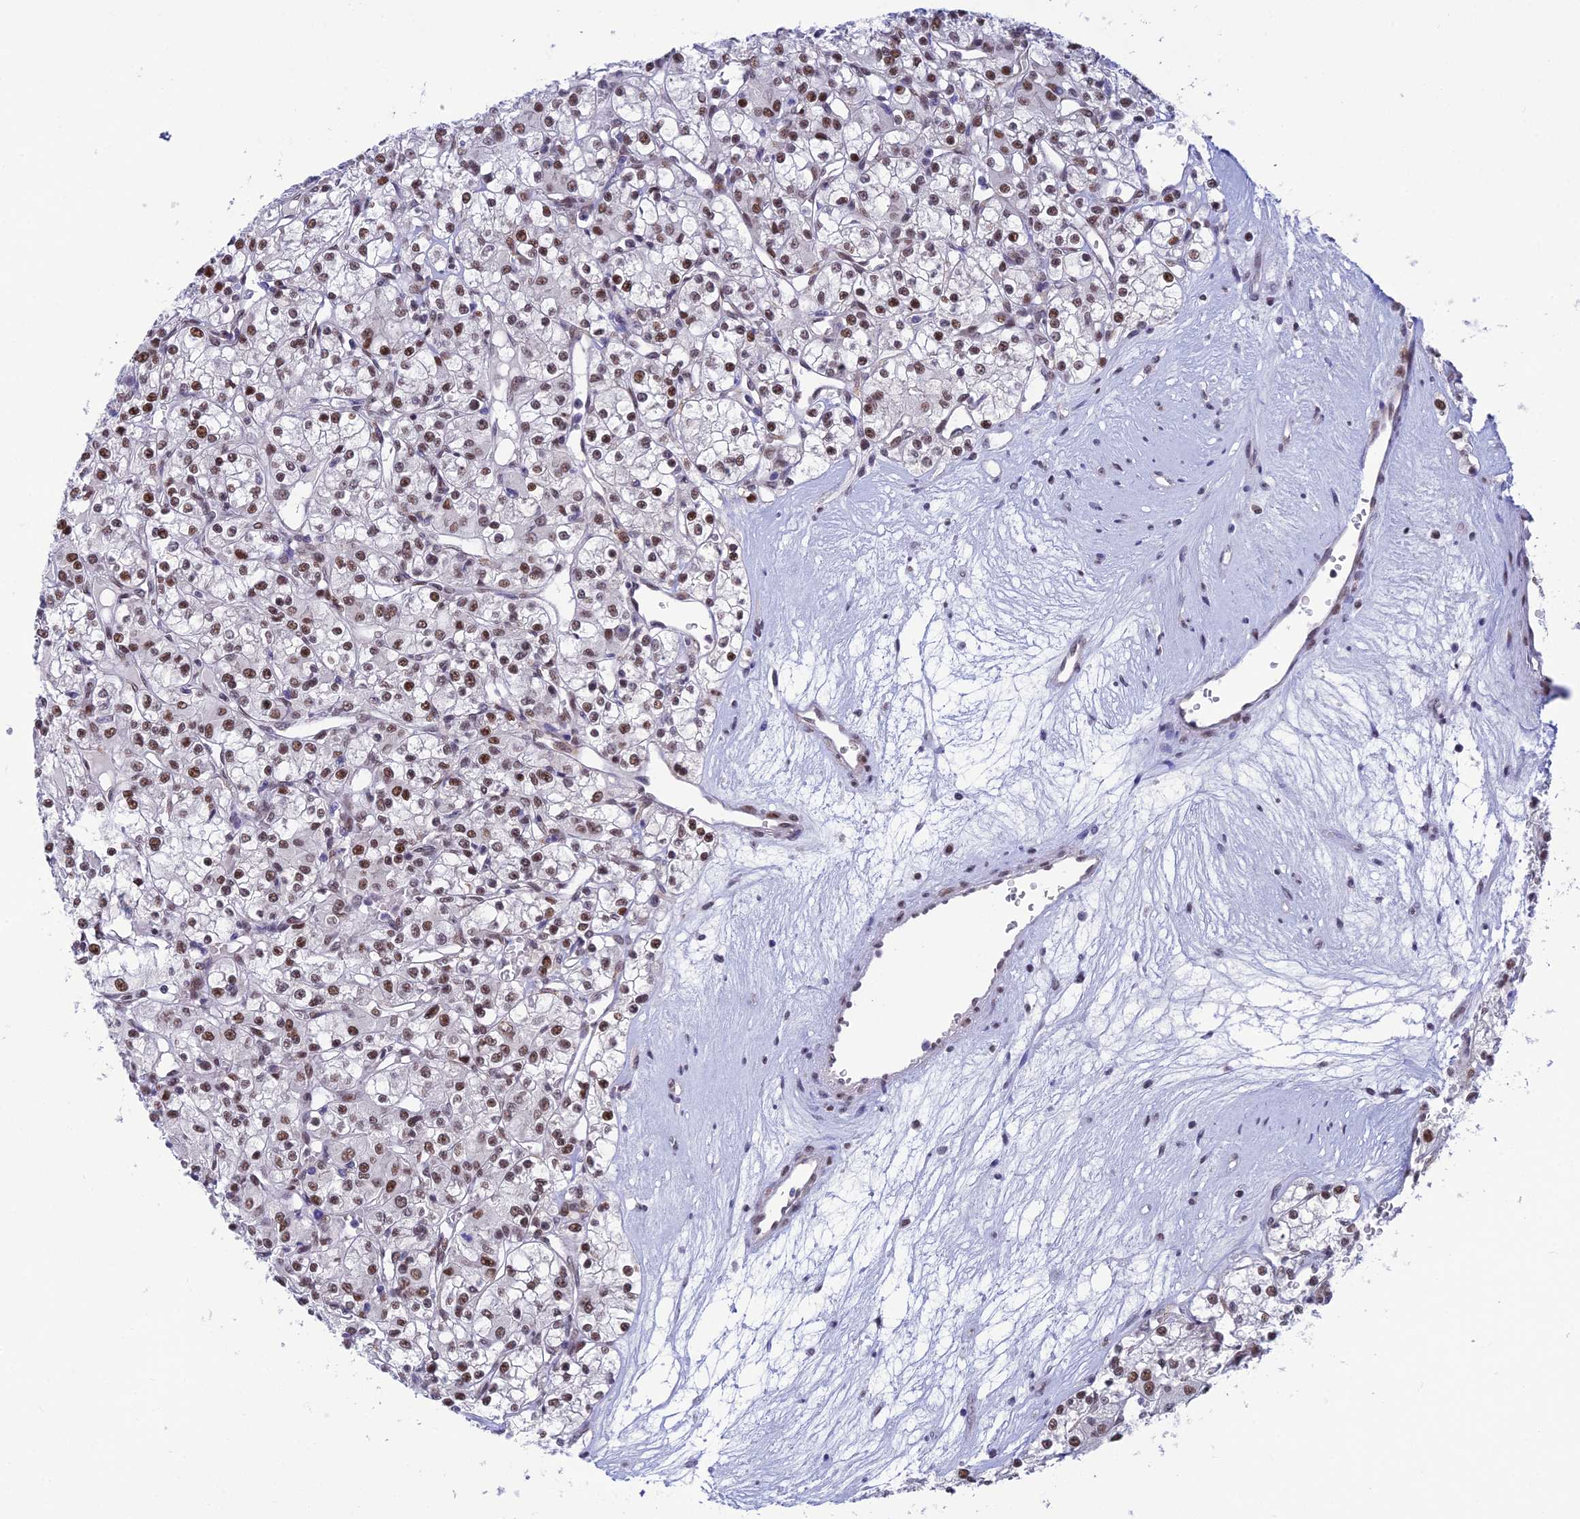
{"staining": {"intensity": "moderate", "quantity": "<25%", "location": "nuclear"}, "tissue": "renal cancer", "cell_type": "Tumor cells", "image_type": "cancer", "snomed": [{"axis": "morphology", "description": "Adenocarcinoma, NOS"}, {"axis": "topography", "description": "Kidney"}], "caption": "This photomicrograph reveals adenocarcinoma (renal) stained with immunohistochemistry (IHC) to label a protein in brown. The nuclear of tumor cells show moderate positivity for the protein. Nuclei are counter-stained blue.", "gene": "CLK4", "patient": {"sex": "female", "age": 59}}